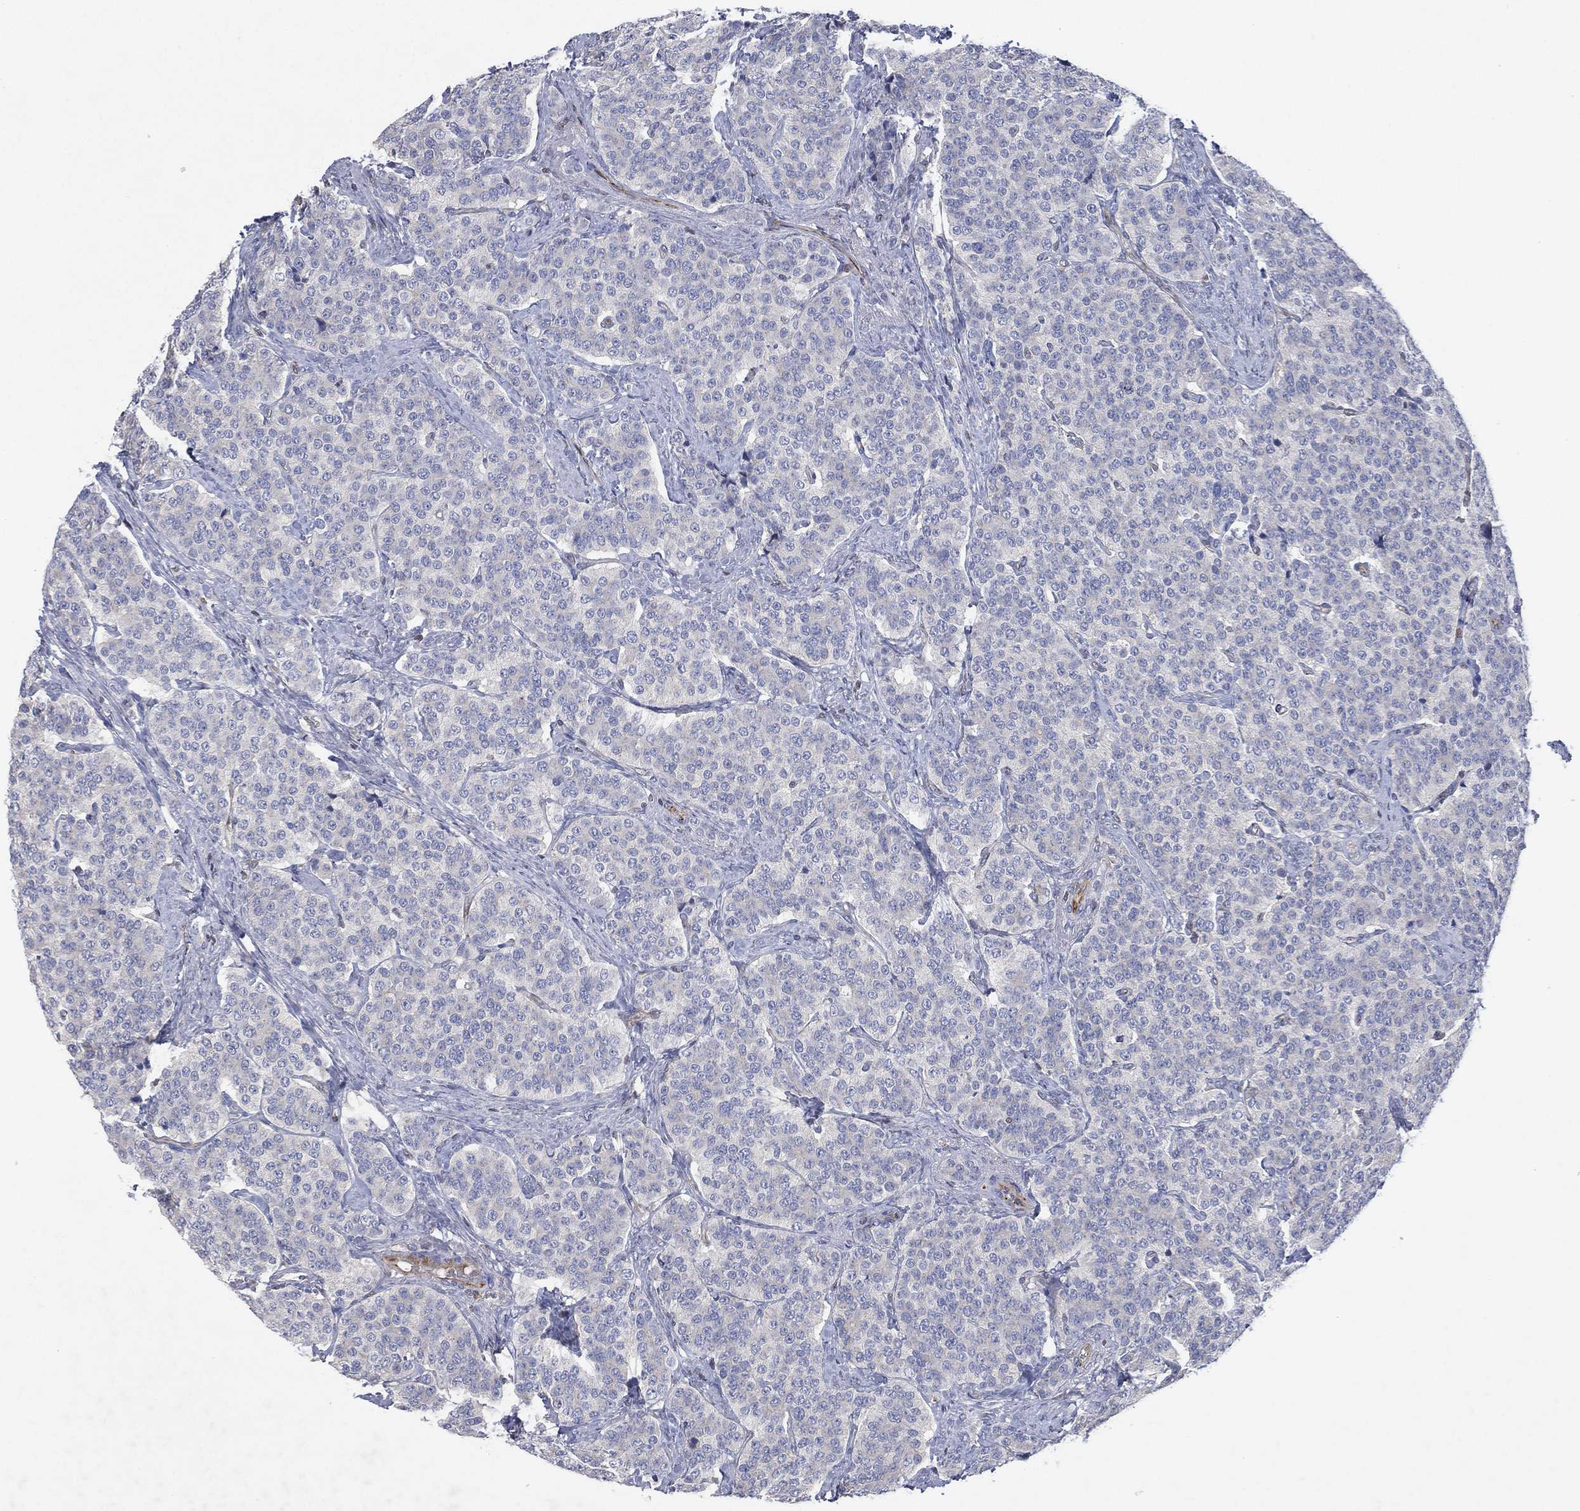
{"staining": {"intensity": "negative", "quantity": "none", "location": "none"}, "tissue": "carcinoid", "cell_type": "Tumor cells", "image_type": "cancer", "snomed": [{"axis": "morphology", "description": "Carcinoid, malignant, NOS"}, {"axis": "topography", "description": "Small intestine"}], "caption": "Immunohistochemistry histopathology image of neoplastic tissue: carcinoid stained with DAB exhibits no significant protein expression in tumor cells.", "gene": "FLI1", "patient": {"sex": "female", "age": 58}}